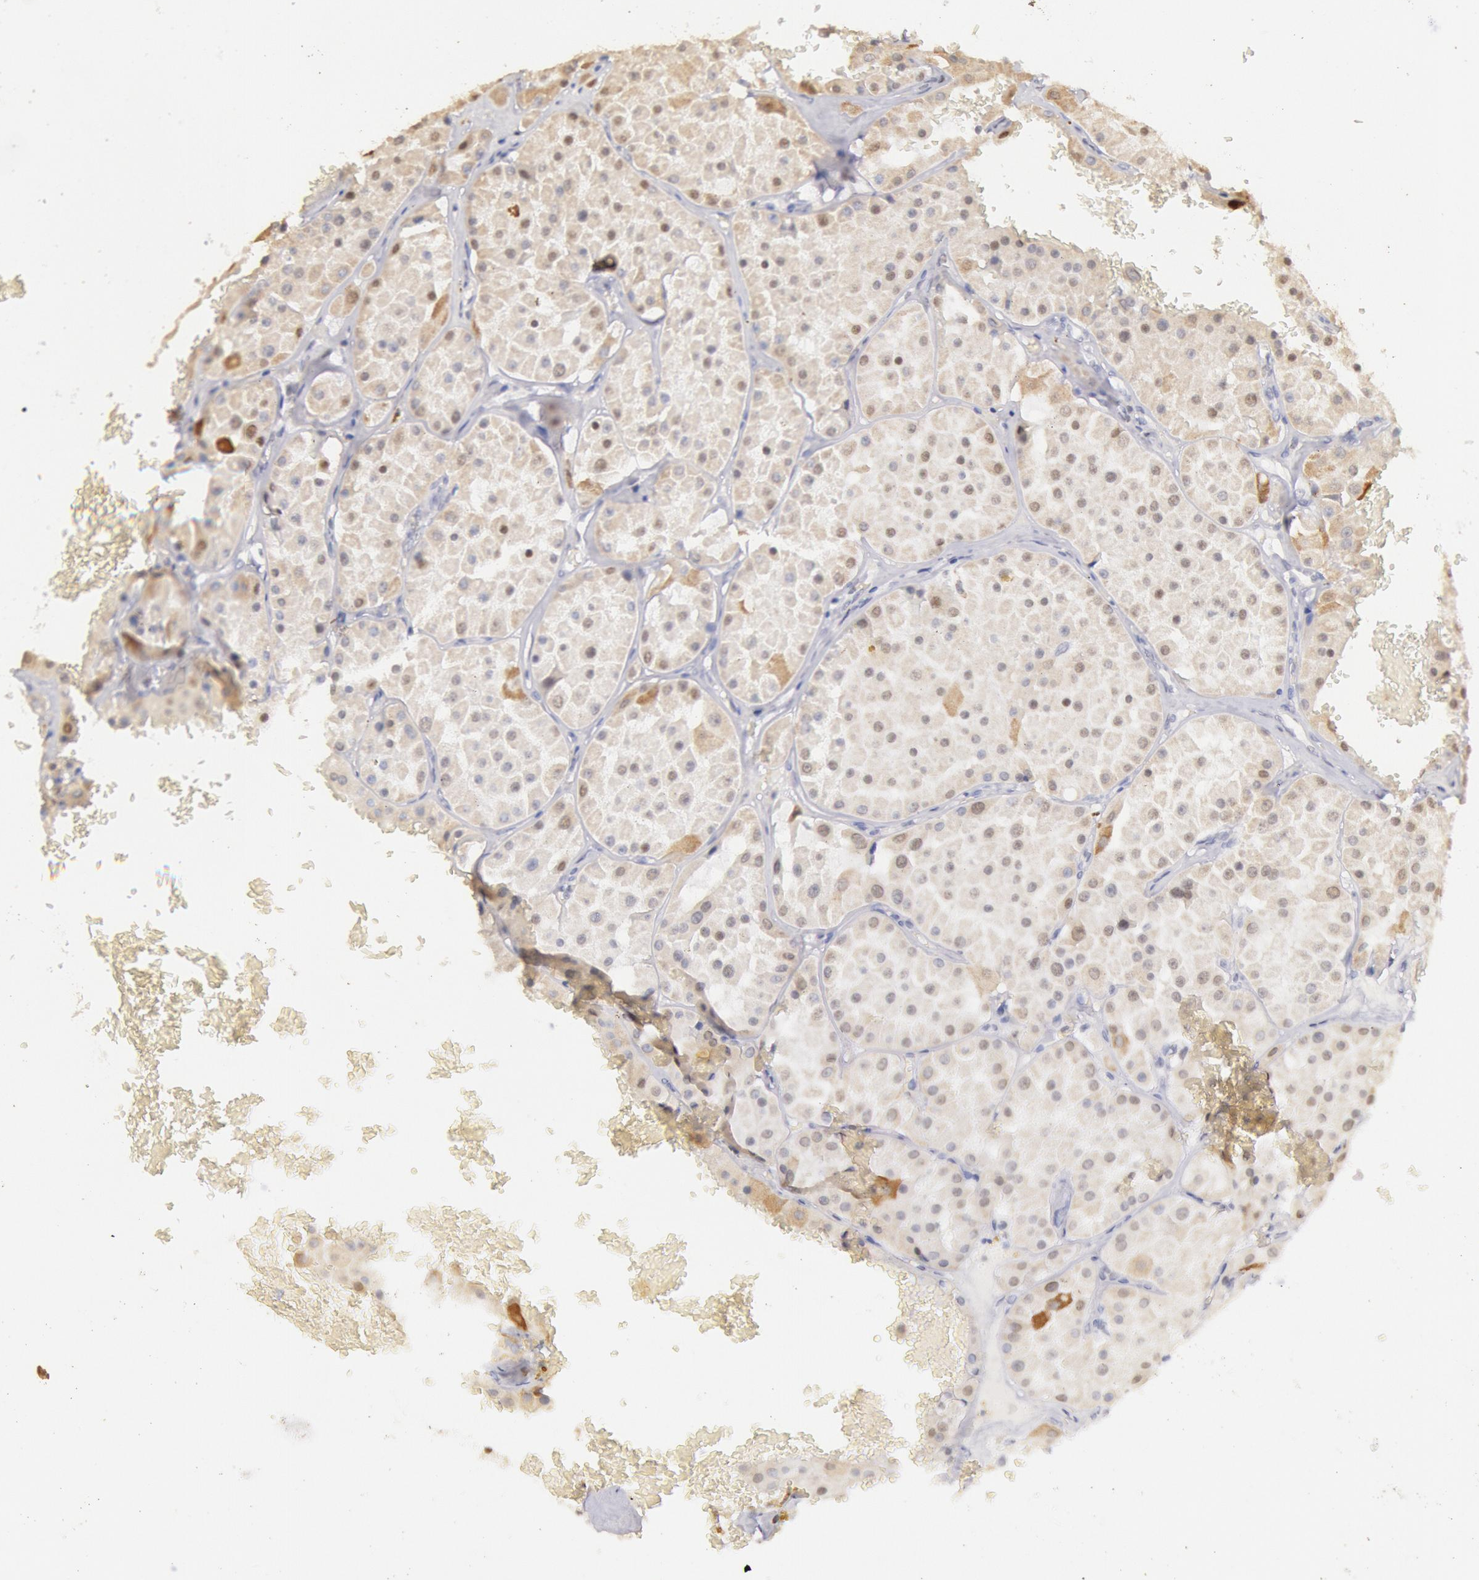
{"staining": {"intensity": "weak", "quantity": "25%-75%", "location": "cytoplasmic/membranous"}, "tissue": "renal cancer", "cell_type": "Tumor cells", "image_type": "cancer", "snomed": [{"axis": "morphology", "description": "Adenocarcinoma, uncertain malignant potential"}, {"axis": "topography", "description": "Kidney"}], "caption": "Immunohistochemistry (IHC) micrograph of neoplastic tissue: renal adenocarcinoma,  uncertain malignant potential stained using immunohistochemistry (IHC) displays low levels of weak protein expression localized specifically in the cytoplasmic/membranous of tumor cells, appearing as a cytoplasmic/membranous brown color.", "gene": "FRMD6", "patient": {"sex": "male", "age": 63}}